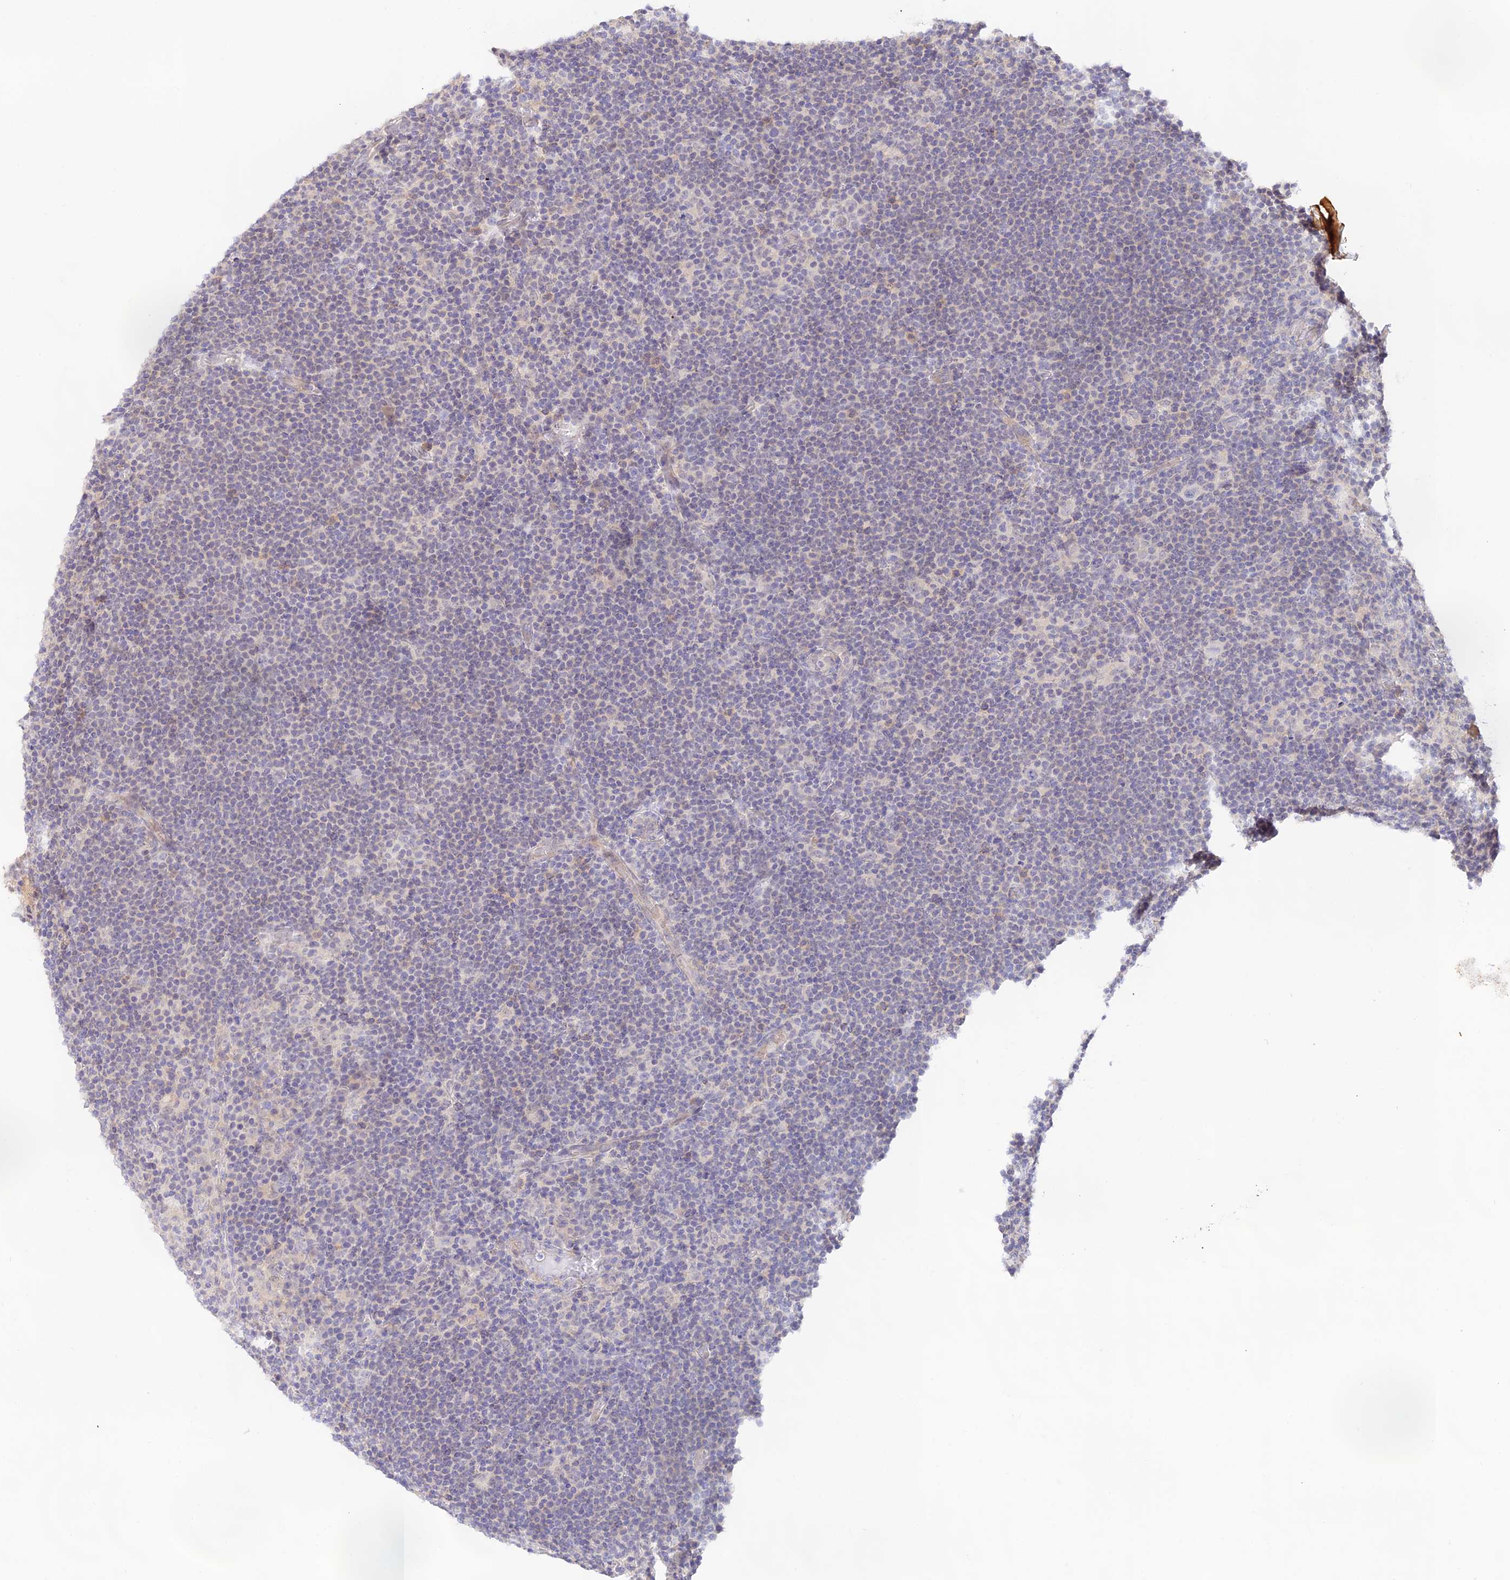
{"staining": {"intensity": "negative", "quantity": "none", "location": "none"}, "tissue": "lymphoma", "cell_type": "Tumor cells", "image_type": "cancer", "snomed": [{"axis": "morphology", "description": "Hodgkin's disease, NOS"}, {"axis": "topography", "description": "Lymph node"}], "caption": "The photomicrograph exhibits no staining of tumor cells in Hodgkin's disease.", "gene": "CAMSAP3", "patient": {"sex": "female", "age": 57}}